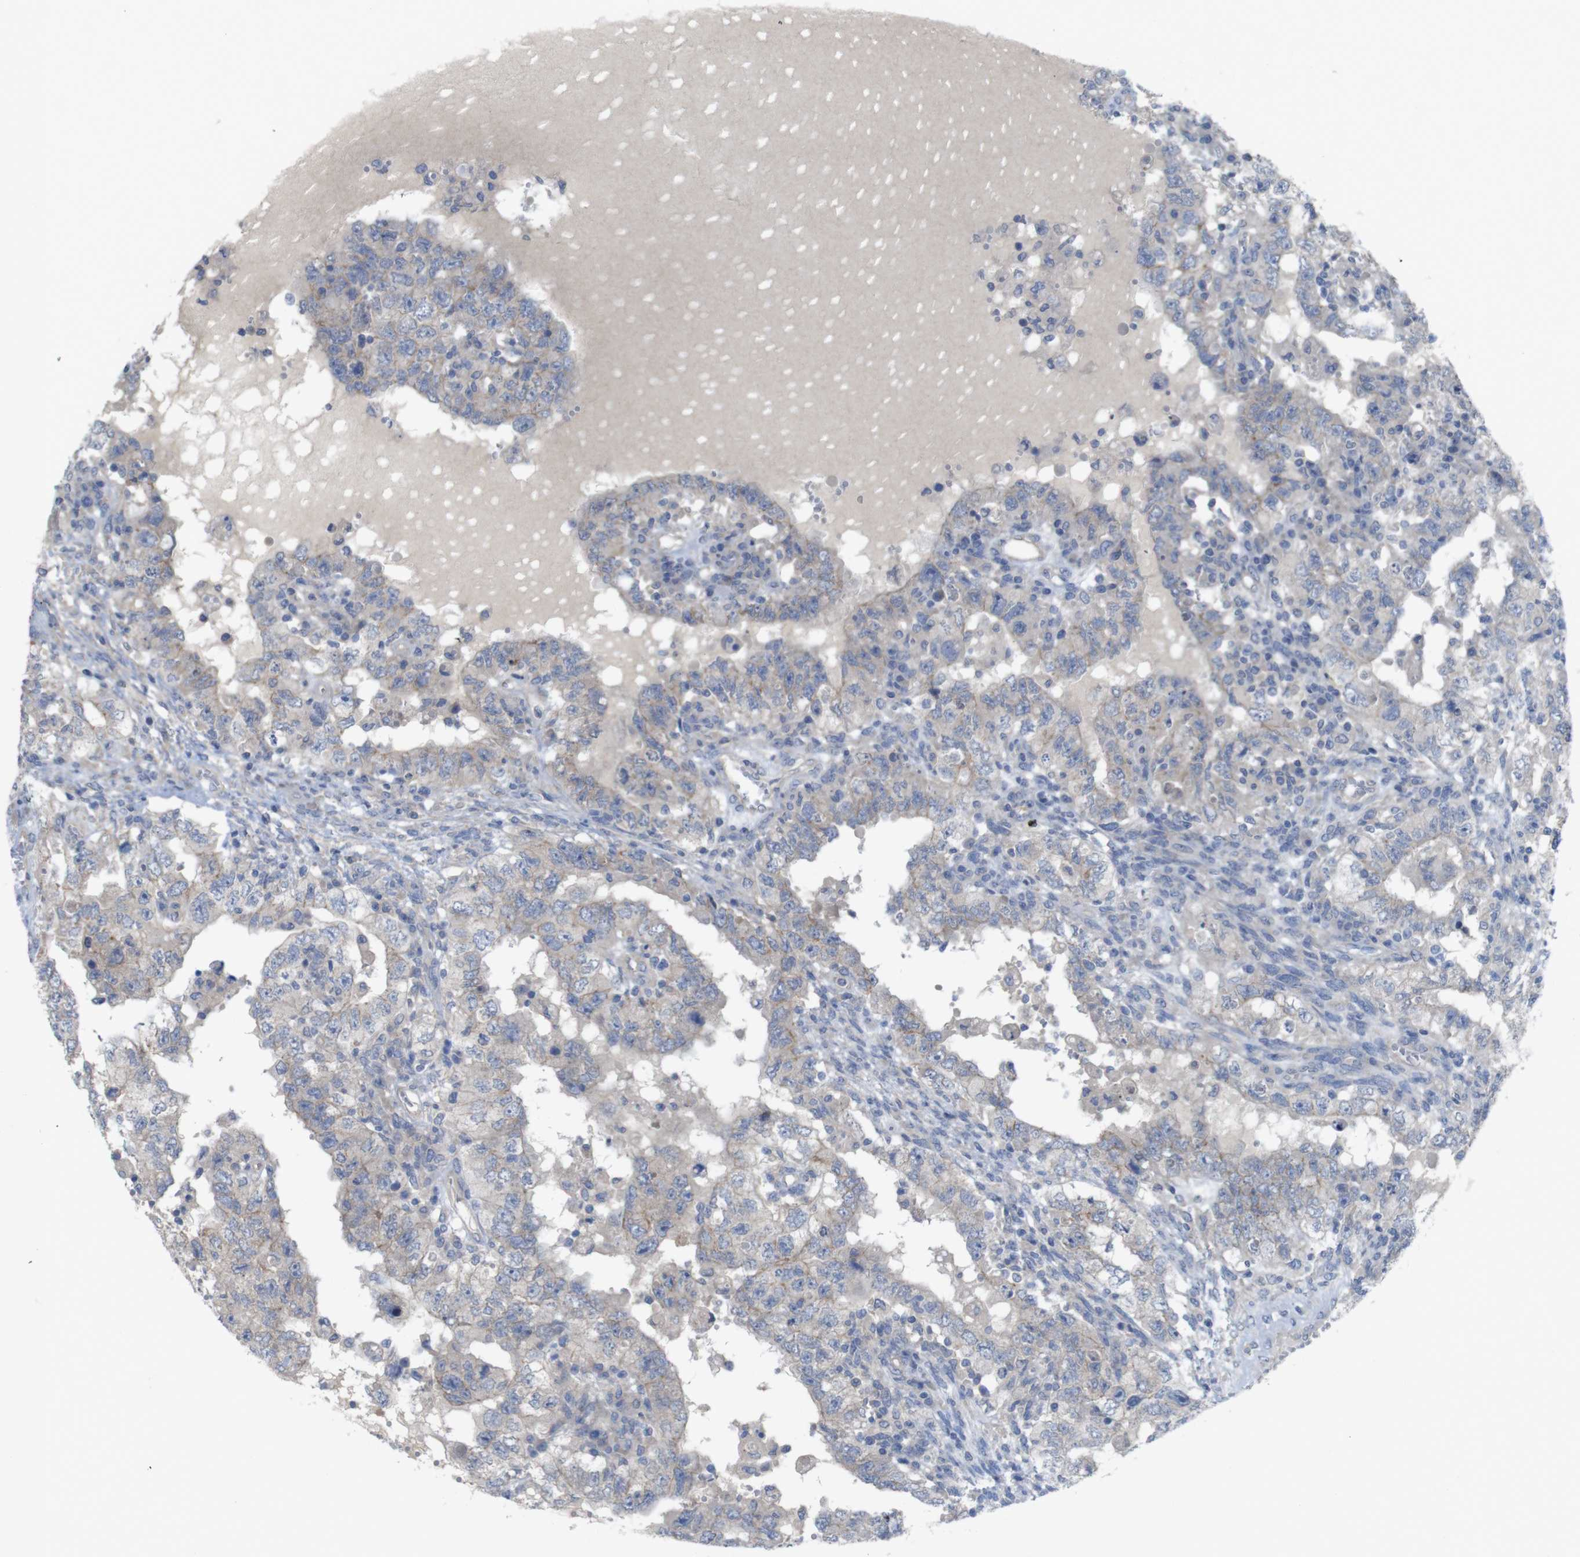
{"staining": {"intensity": "negative", "quantity": "none", "location": "none"}, "tissue": "testis cancer", "cell_type": "Tumor cells", "image_type": "cancer", "snomed": [{"axis": "morphology", "description": "Carcinoma, Embryonal, NOS"}, {"axis": "topography", "description": "Testis"}], "caption": "The IHC photomicrograph has no significant expression in tumor cells of testis cancer (embryonal carcinoma) tissue.", "gene": "KIDINS220", "patient": {"sex": "male", "age": 26}}